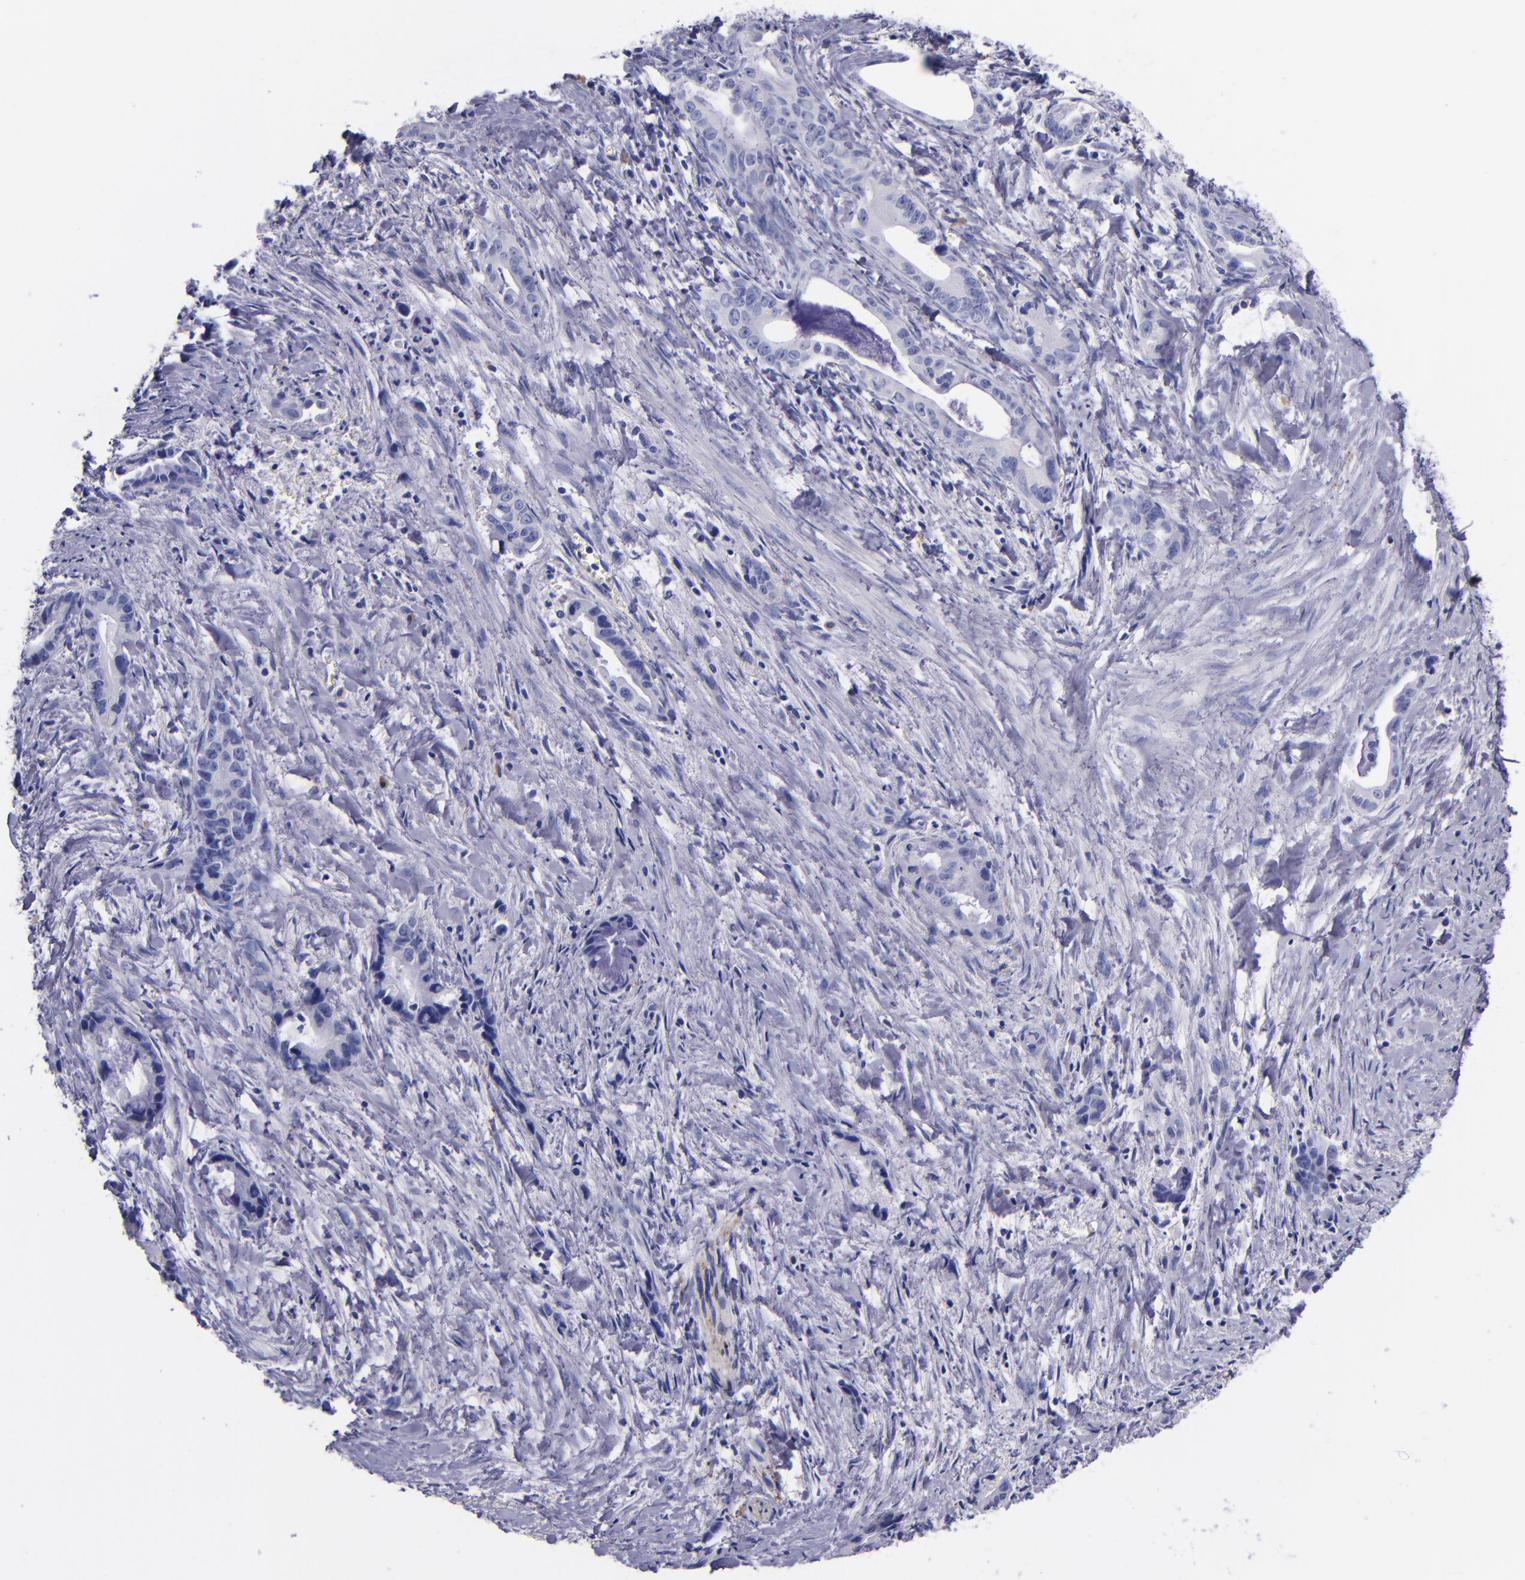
{"staining": {"intensity": "negative", "quantity": "none", "location": "none"}, "tissue": "liver cancer", "cell_type": "Tumor cells", "image_type": "cancer", "snomed": [{"axis": "morphology", "description": "Cholangiocarcinoma"}, {"axis": "topography", "description": "Liver"}], "caption": "Tumor cells show no significant positivity in cholangiocarcinoma (liver). (Stains: DAB immunohistochemistry (IHC) with hematoxylin counter stain, Microscopy: brightfield microscopy at high magnification).", "gene": "SV2A", "patient": {"sex": "female", "age": 55}}